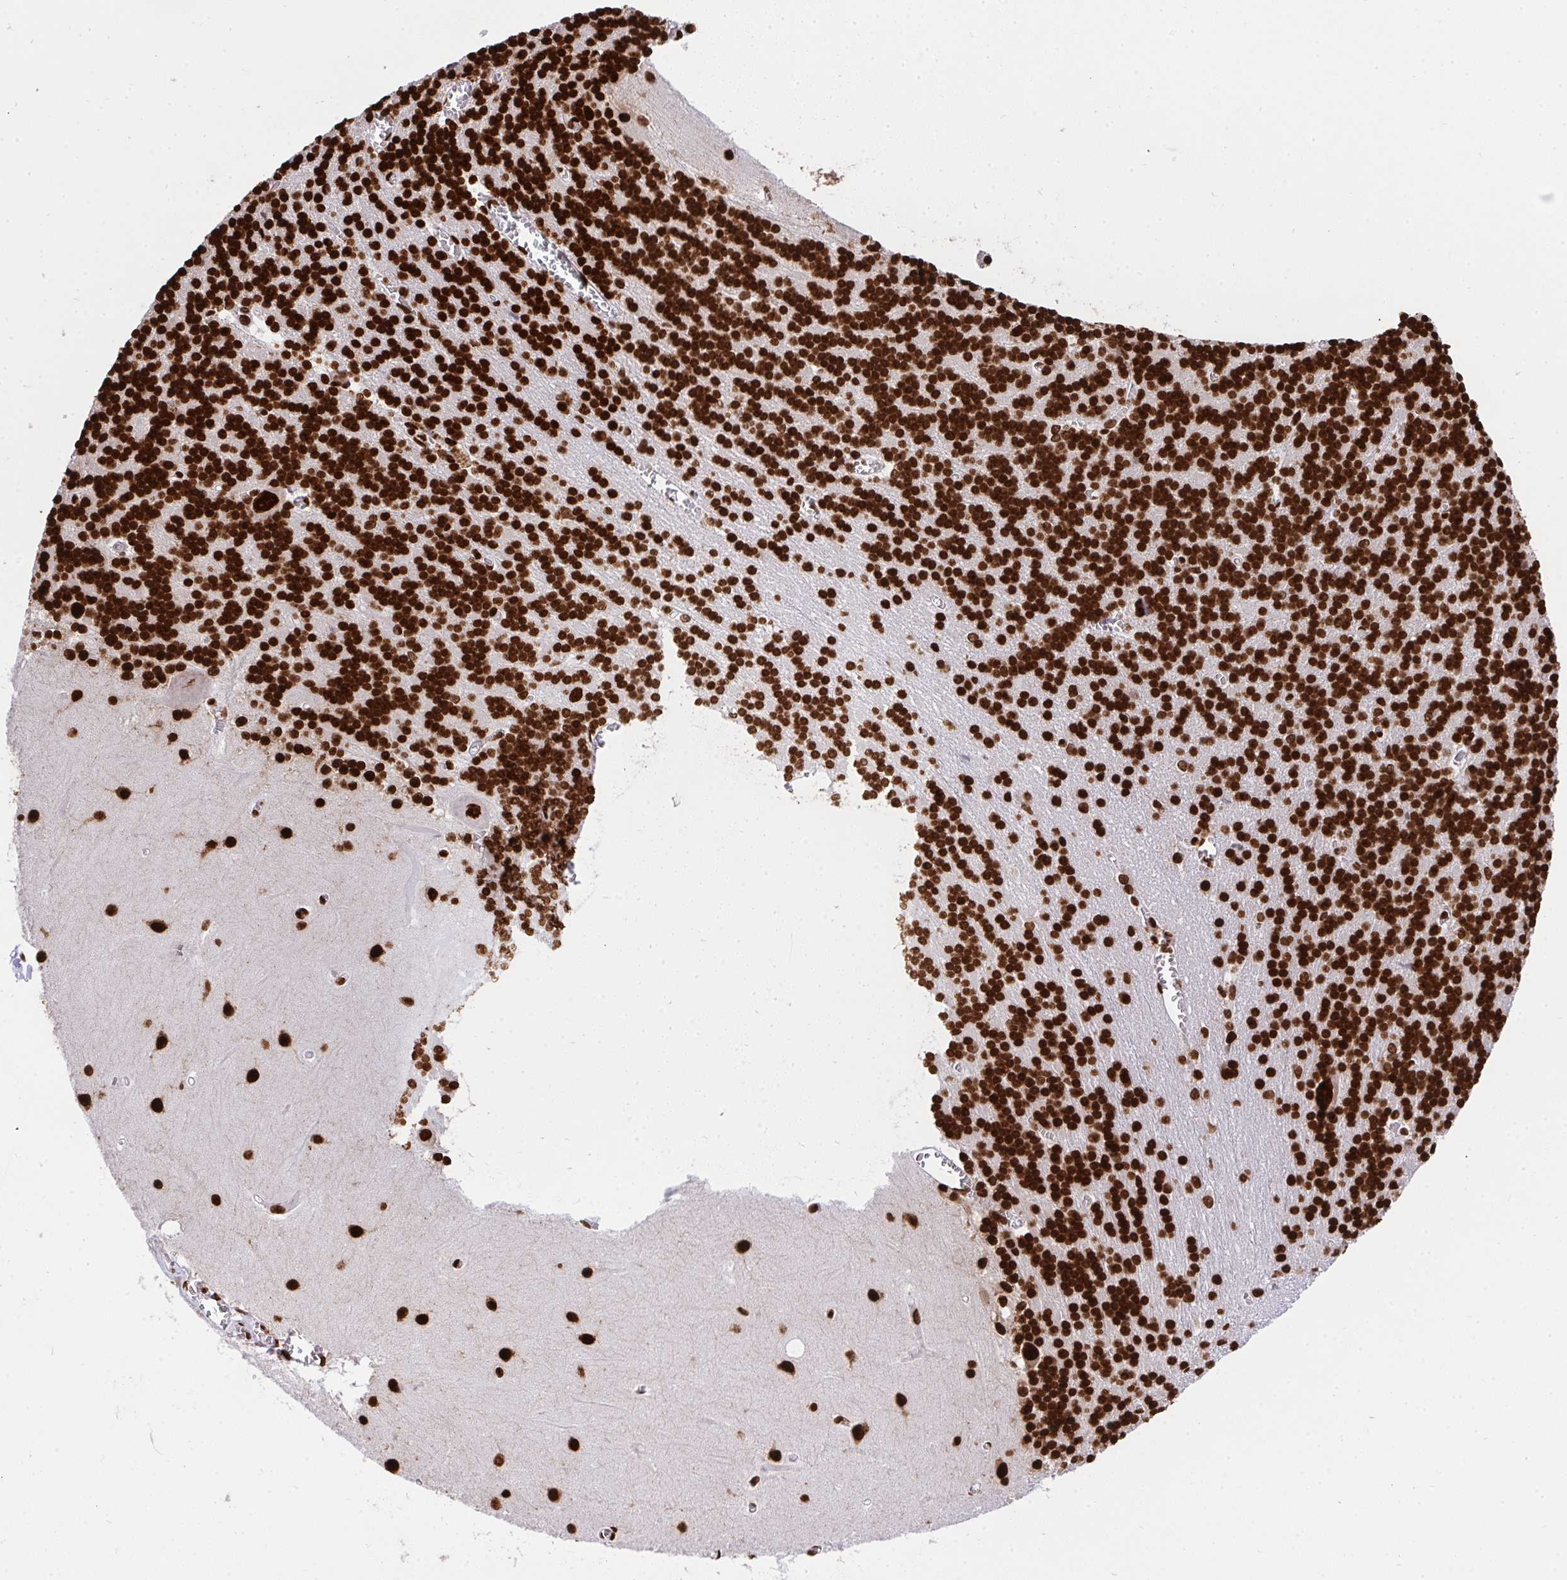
{"staining": {"intensity": "strong", "quantity": ">75%", "location": "nuclear"}, "tissue": "cerebellum", "cell_type": "Cells in granular layer", "image_type": "normal", "snomed": [{"axis": "morphology", "description": "Normal tissue, NOS"}, {"axis": "topography", "description": "Cerebellum"}], "caption": "Human cerebellum stained with a brown dye reveals strong nuclear positive staining in approximately >75% of cells in granular layer.", "gene": "HNRNPL", "patient": {"sex": "male", "age": 37}}